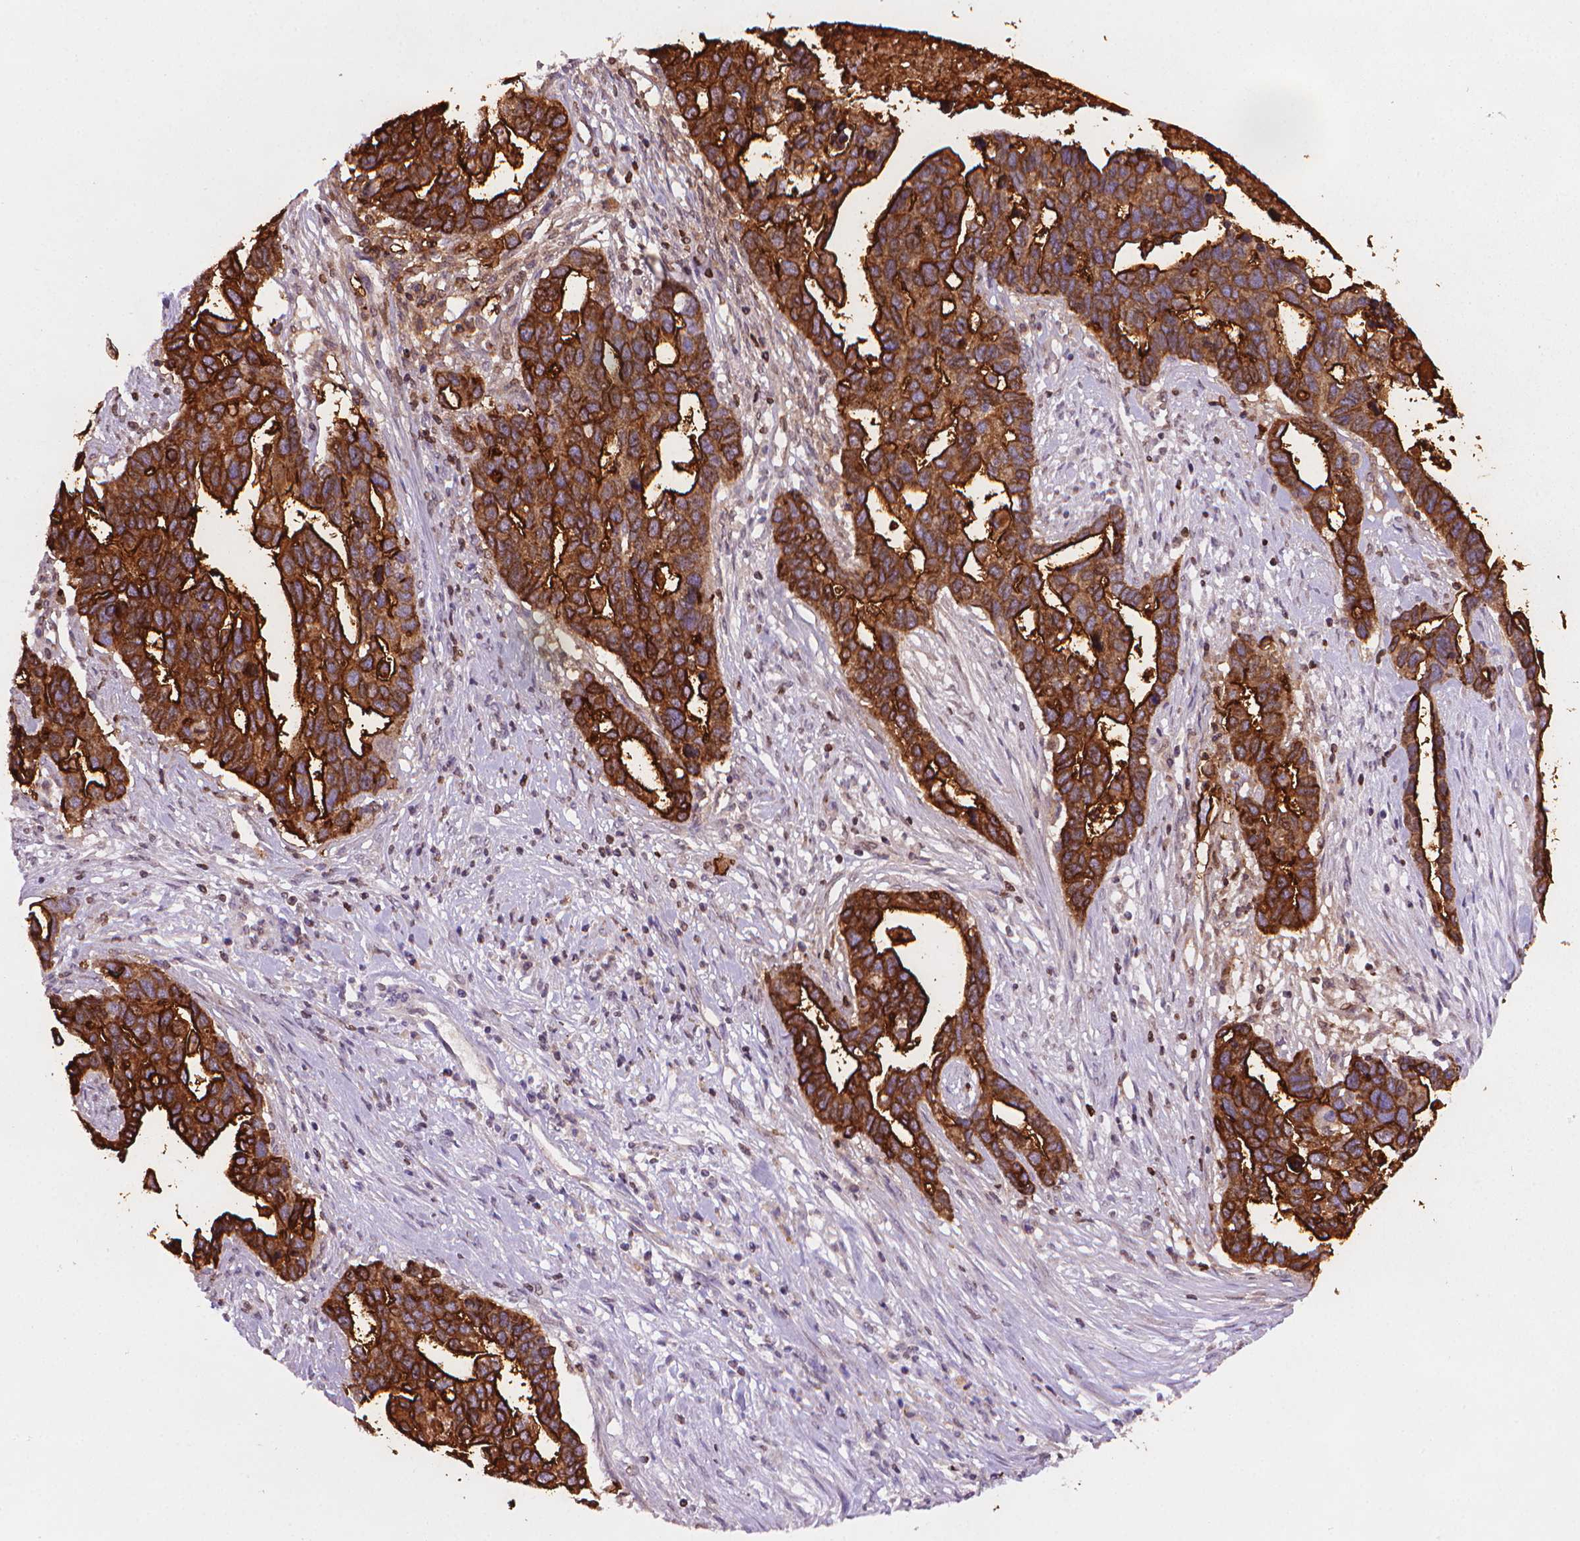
{"staining": {"intensity": "strong", "quantity": ">75%", "location": "cytoplasmic/membranous"}, "tissue": "ovarian cancer", "cell_type": "Tumor cells", "image_type": "cancer", "snomed": [{"axis": "morphology", "description": "Cystadenocarcinoma, serous, NOS"}, {"axis": "topography", "description": "Ovary"}], "caption": "The histopathology image shows immunohistochemical staining of ovarian cancer. There is strong cytoplasmic/membranous expression is present in approximately >75% of tumor cells. (DAB IHC with brightfield microscopy, high magnification).", "gene": "MUC1", "patient": {"sex": "female", "age": 54}}